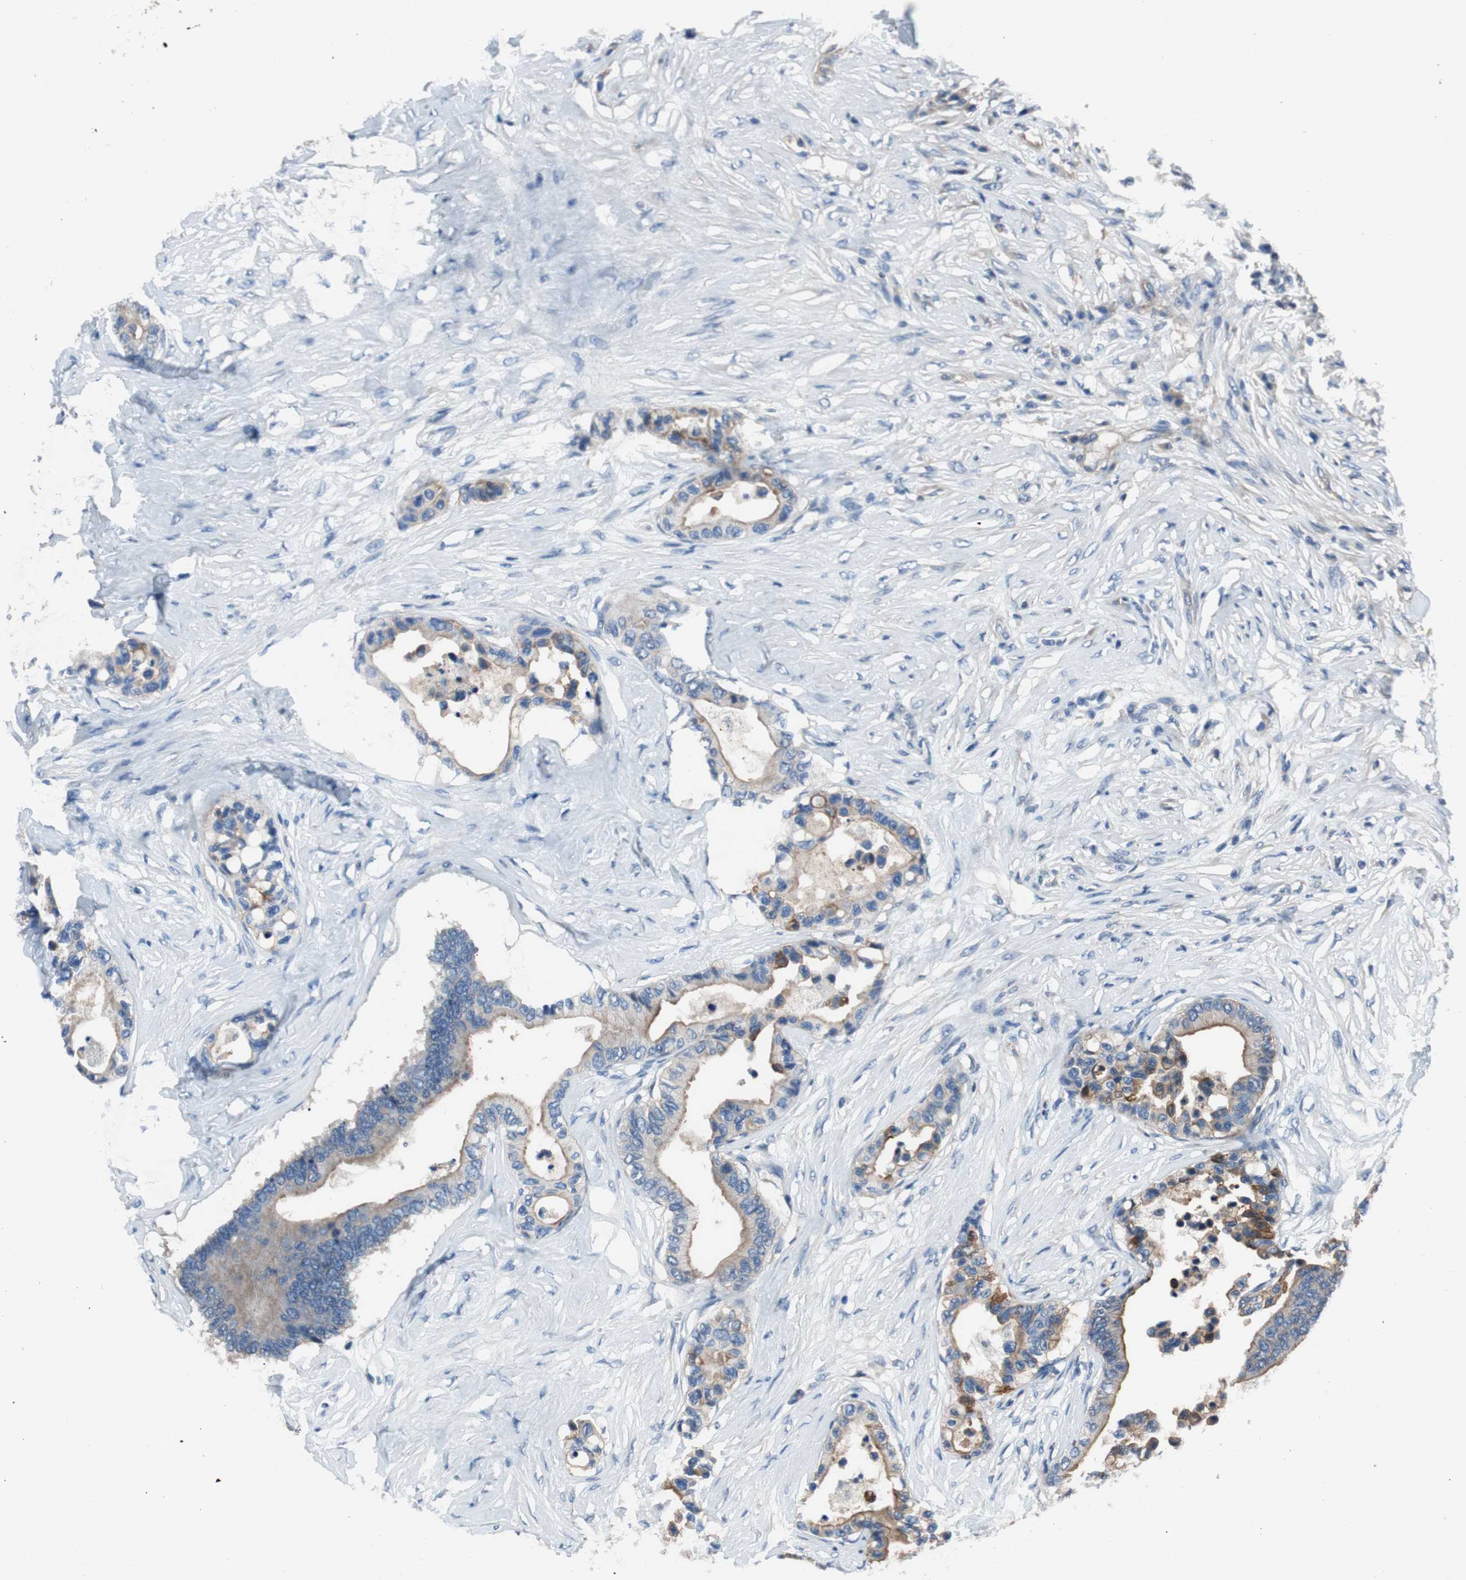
{"staining": {"intensity": "moderate", "quantity": ">75%", "location": "cytoplasmic/membranous"}, "tissue": "colorectal cancer", "cell_type": "Tumor cells", "image_type": "cancer", "snomed": [{"axis": "morphology", "description": "Normal tissue, NOS"}, {"axis": "morphology", "description": "Adenocarcinoma, NOS"}, {"axis": "topography", "description": "Colon"}], "caption": "Colorectal adenocarcinoma stained with a protein marker displays moderate staining in tumor cells.", "gene": "CALML3", "patient": {"sex": "male", "age": 82}}